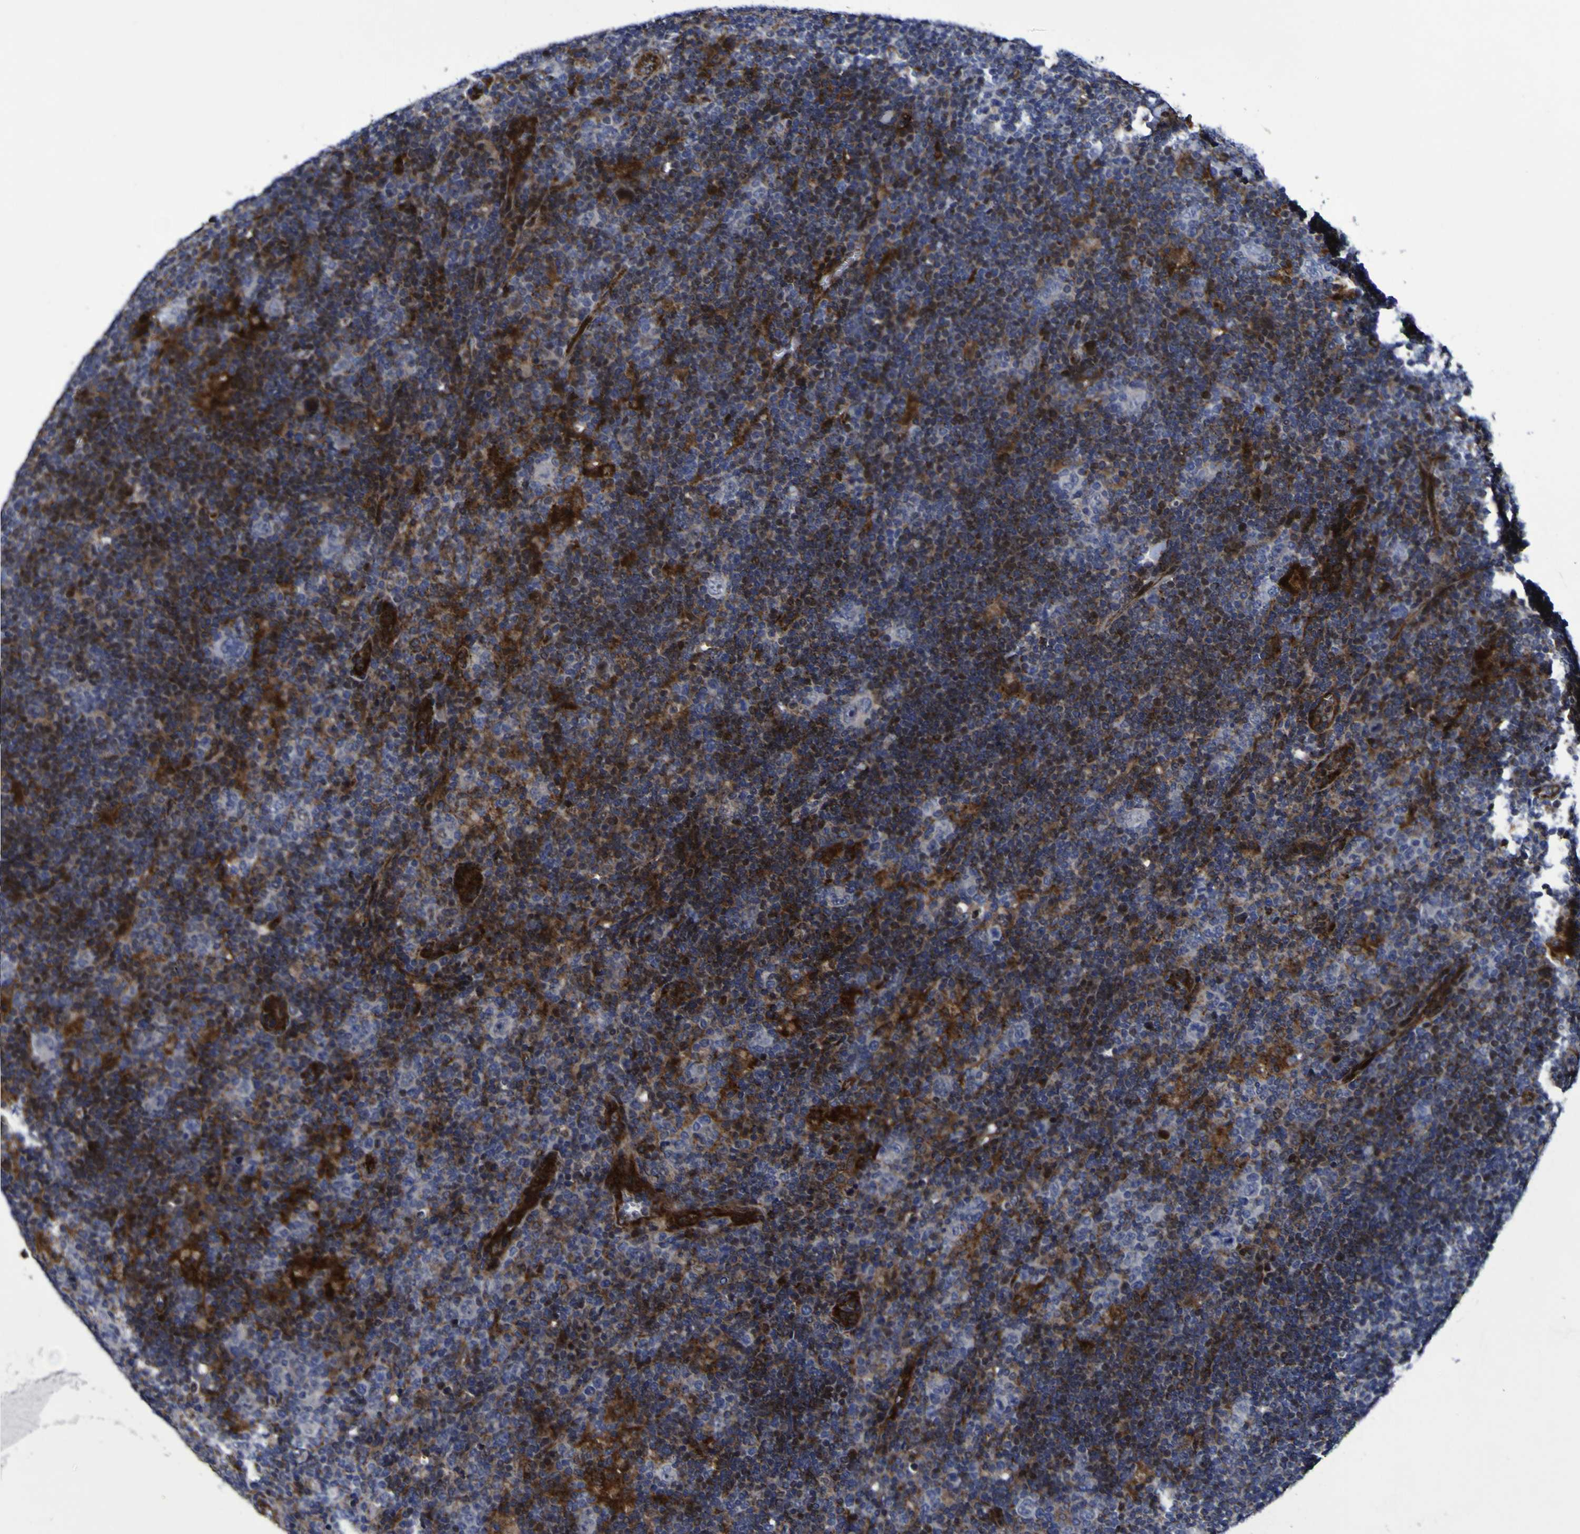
{"staining": {"intensity": "negative", "quantity": "none", "location": "none"}, "tissue": "lymphoma", "cell_type": "Tumor cells", "image_type": "cancer", "snomed": [{"axis": "morphology", "description": "Hodgkin's disease, NOS"}, {"axis": "topography", "description": "Lymph node"}], "caption": "The IHC image has no significant expression in tumor cells of Hodgkin's disease tissue.", "gene": "MGLL", "patient": {"sex": "female", "age": 57}}